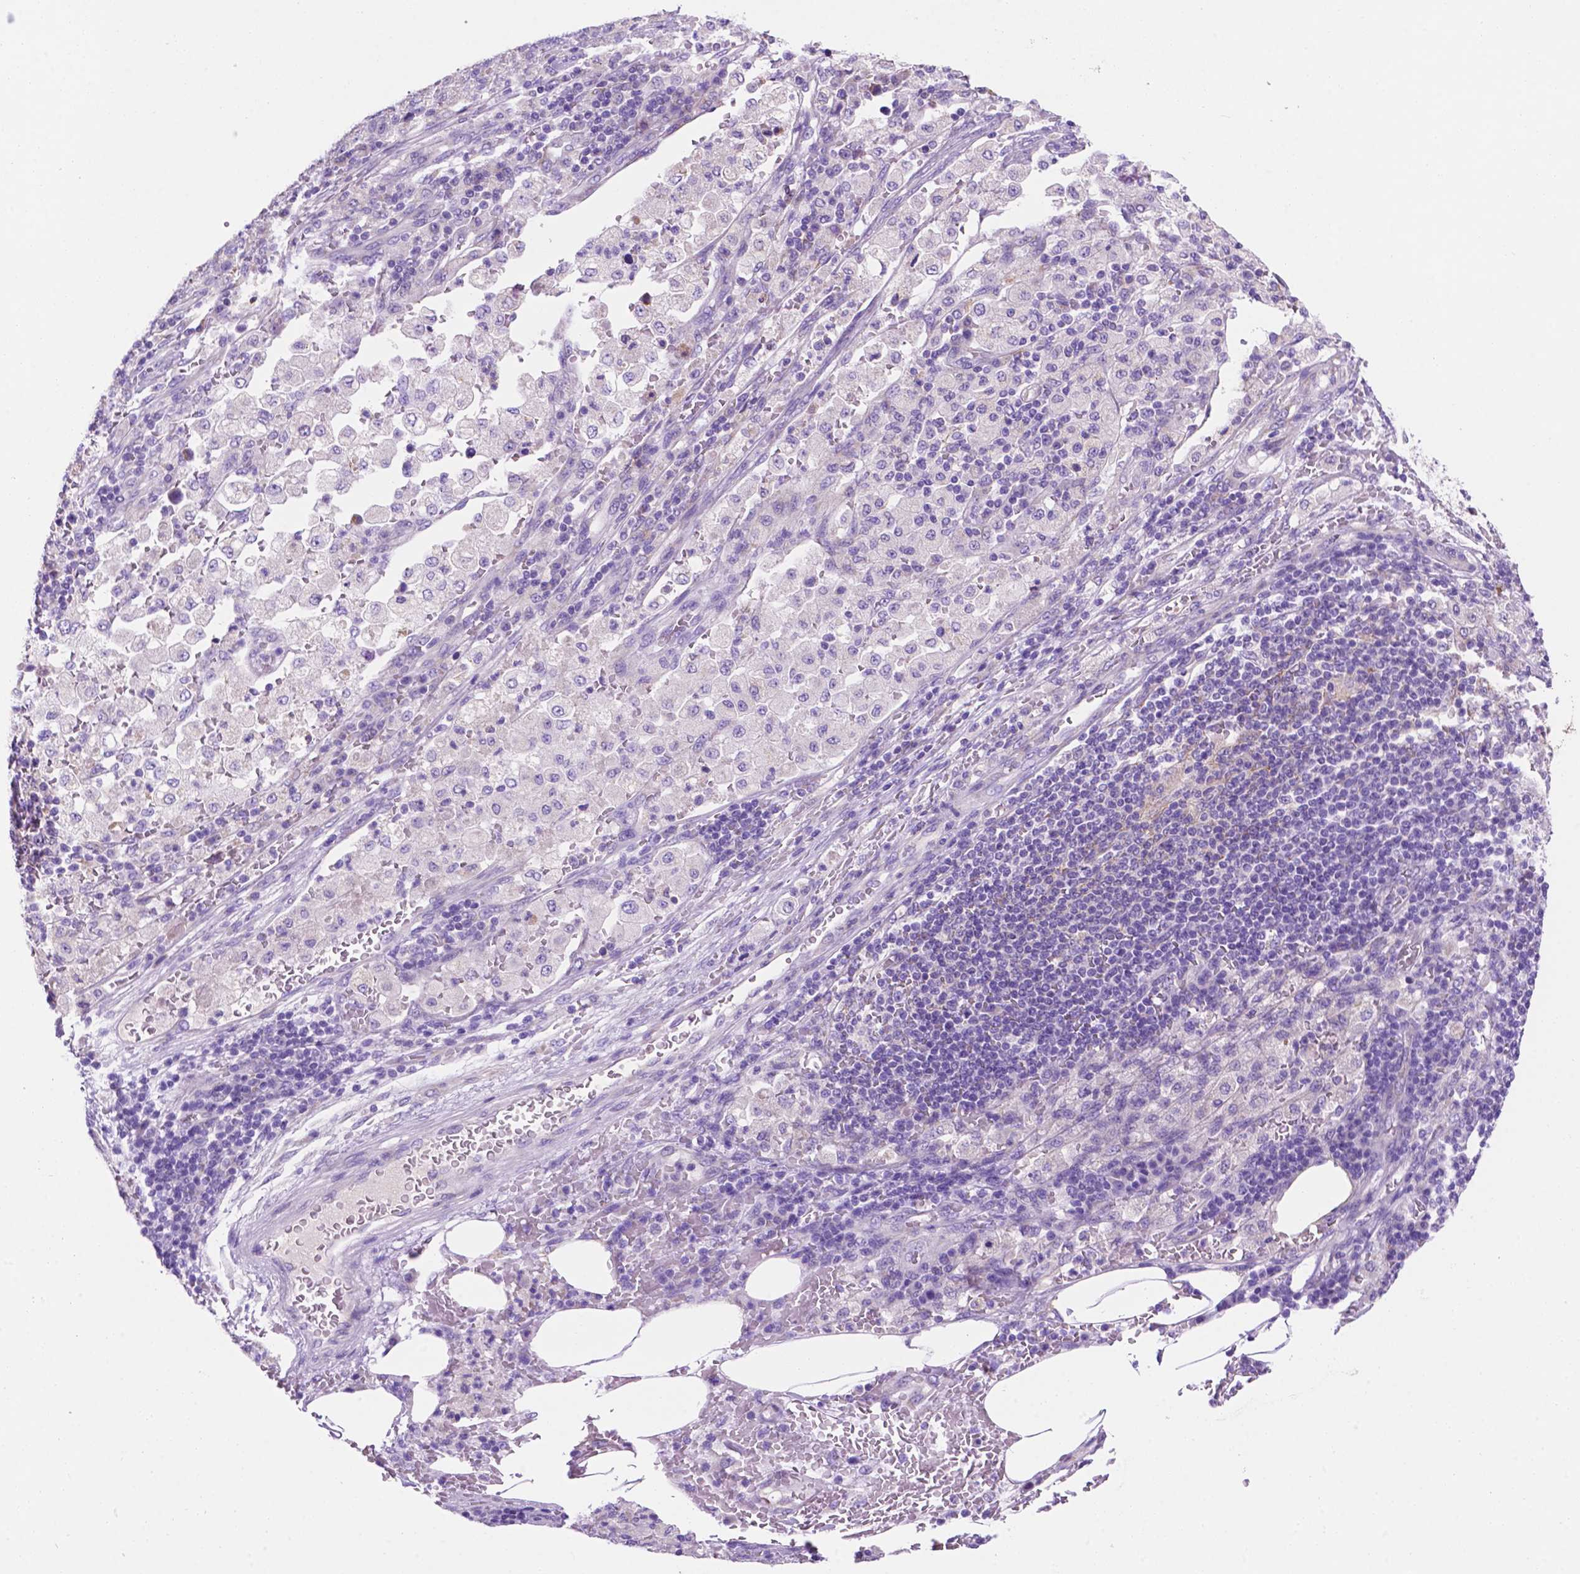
{"staining": {"intensity": "negative", "quantity": "none", "location": "none"}, "tissue": "pancreatic cancer", "cell_type": "Tumor cells", "image_type": "cancer", "snomed": [{"axis": "morphology", "description": "Adenocarcinoma, NOS"}, {"axis": "topography", "description": "Pancreas"}], "caption": "Immunohistochemistry photomicrograph of human pancreatic cancer (adenocarcinoma) stained for a protein (brown), which displays no positivity in tumor cells.", "gene": "CEACAM7", "patient": {"sex": "female", "age": 61}}